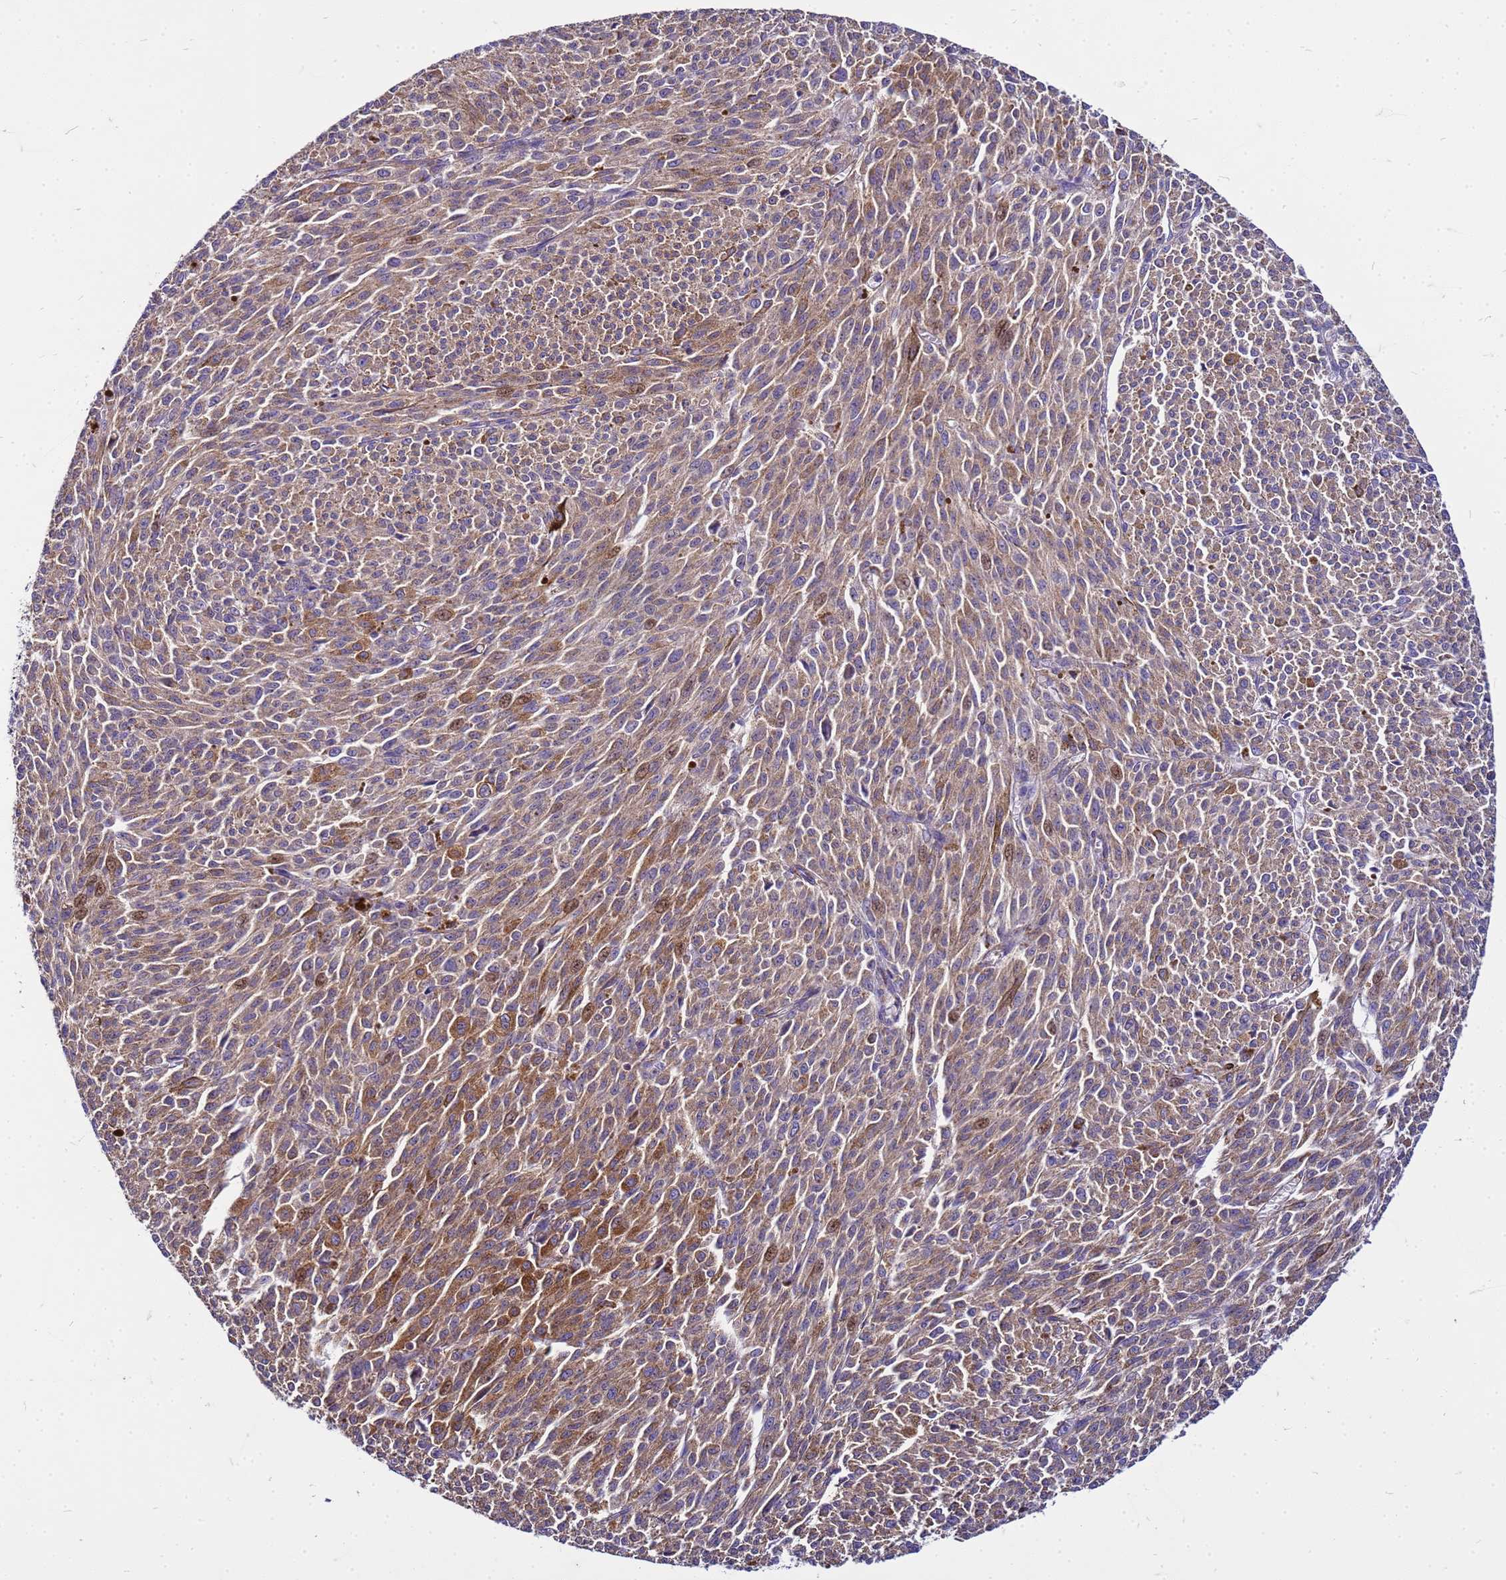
{"staining": {"intensity": "moderate", "quantity": ">75%", "location": "cytoplasmic/membranous"}, "tissue": "melanoma", "cell_type": "Tumor cells", "image_type": "cancer", "snomed": [{"axis": "morphology", "description": "Malignant melanoma, NOS"}, {"axis": "topography", "description": "Skin"}], "caption": "Approximately >75% of tumor cells in melanoma exhibit moderate cytoplasmic/membranous protein positivity as visualized by brown immunohistochemical staining.", "gene": "PKD1", "patient": {"sex": "female", "age": 52}}